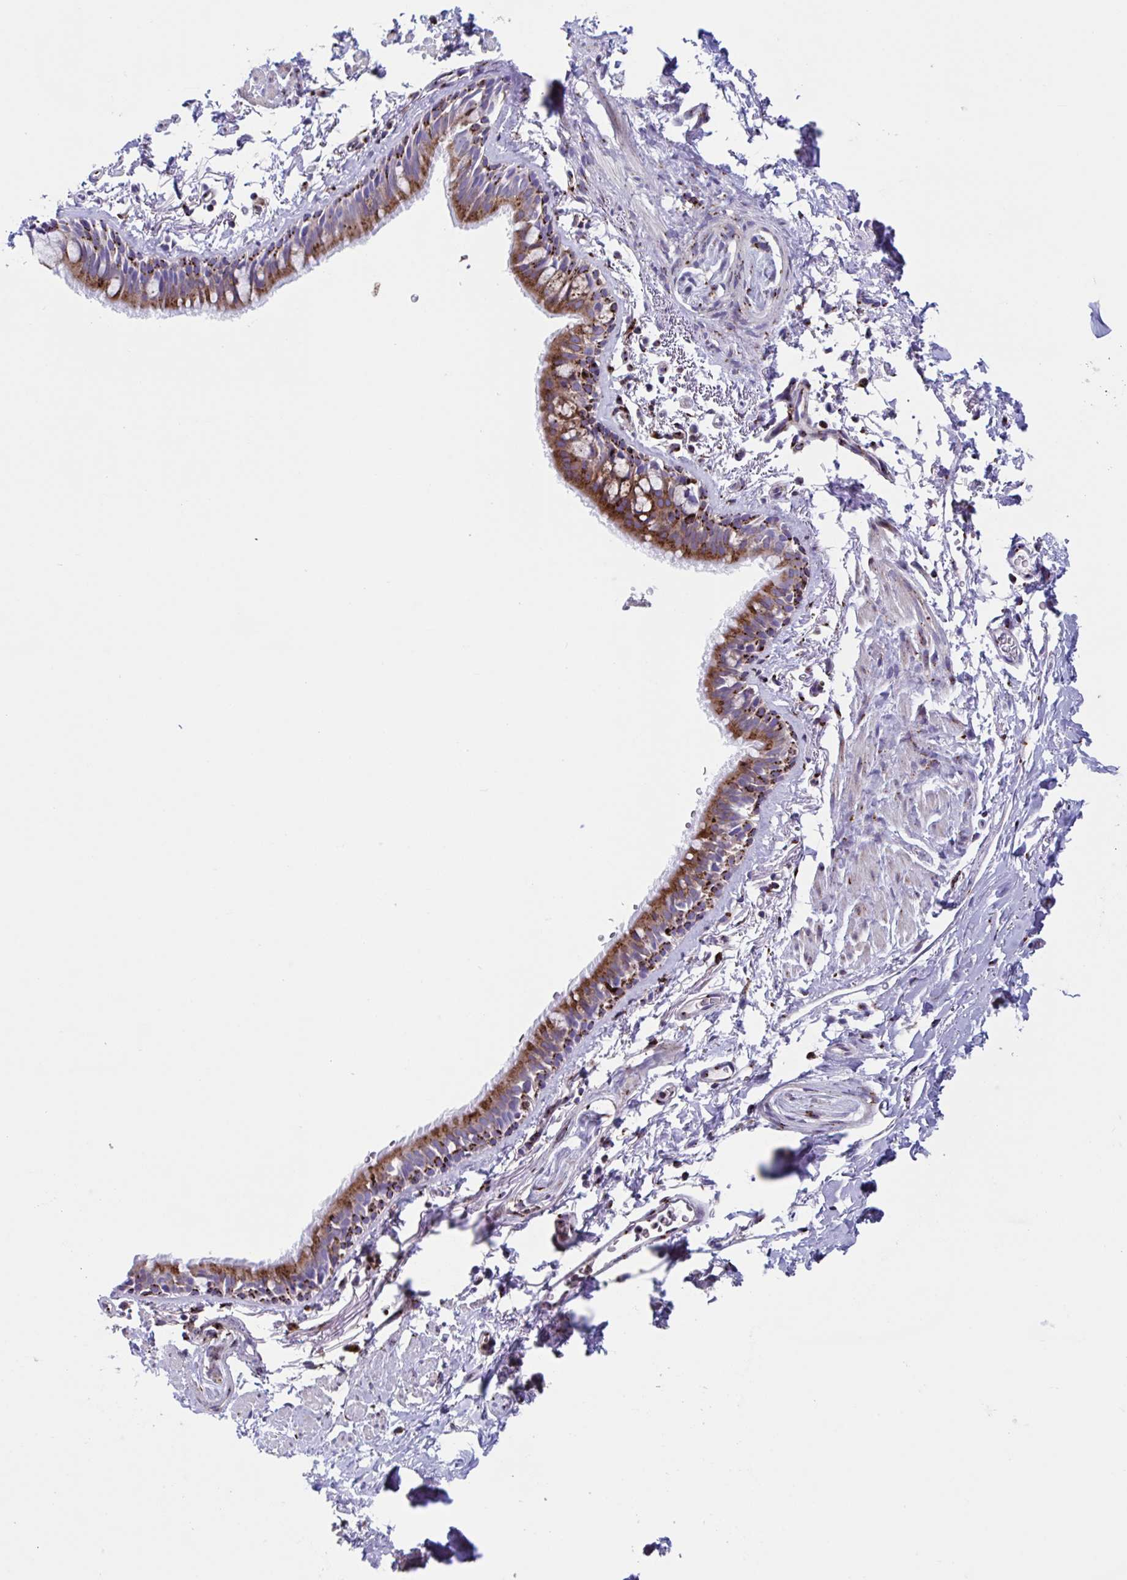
{"staining": {"intensity": "strong", "quantity": ">75%", "location": "cytoplasmic/membranous"}, "tissue": "bronchus", "cell_type": "Respiratory epithelial cells", "image_type": "normal", "snomed": [{"axis": "morphology", "description": "Normal tissue, NOS"}, {"axis": "topography", "description": "Lymph node"}, {"axis": "topography", "description": "Cartilage tissue"}, {"axis": "topography", "description": "Bronchus"}], "caption": "Immunohistochemistry (IHC) micrograph of benign human bronchus stained for a protein (brown), which exhibits high levels of strong cytoplasmic/membranous expression in about >75% of respiratory epithelial cells.", "gene": "RFK", "patient": {"sex": "female", "age": 70}}